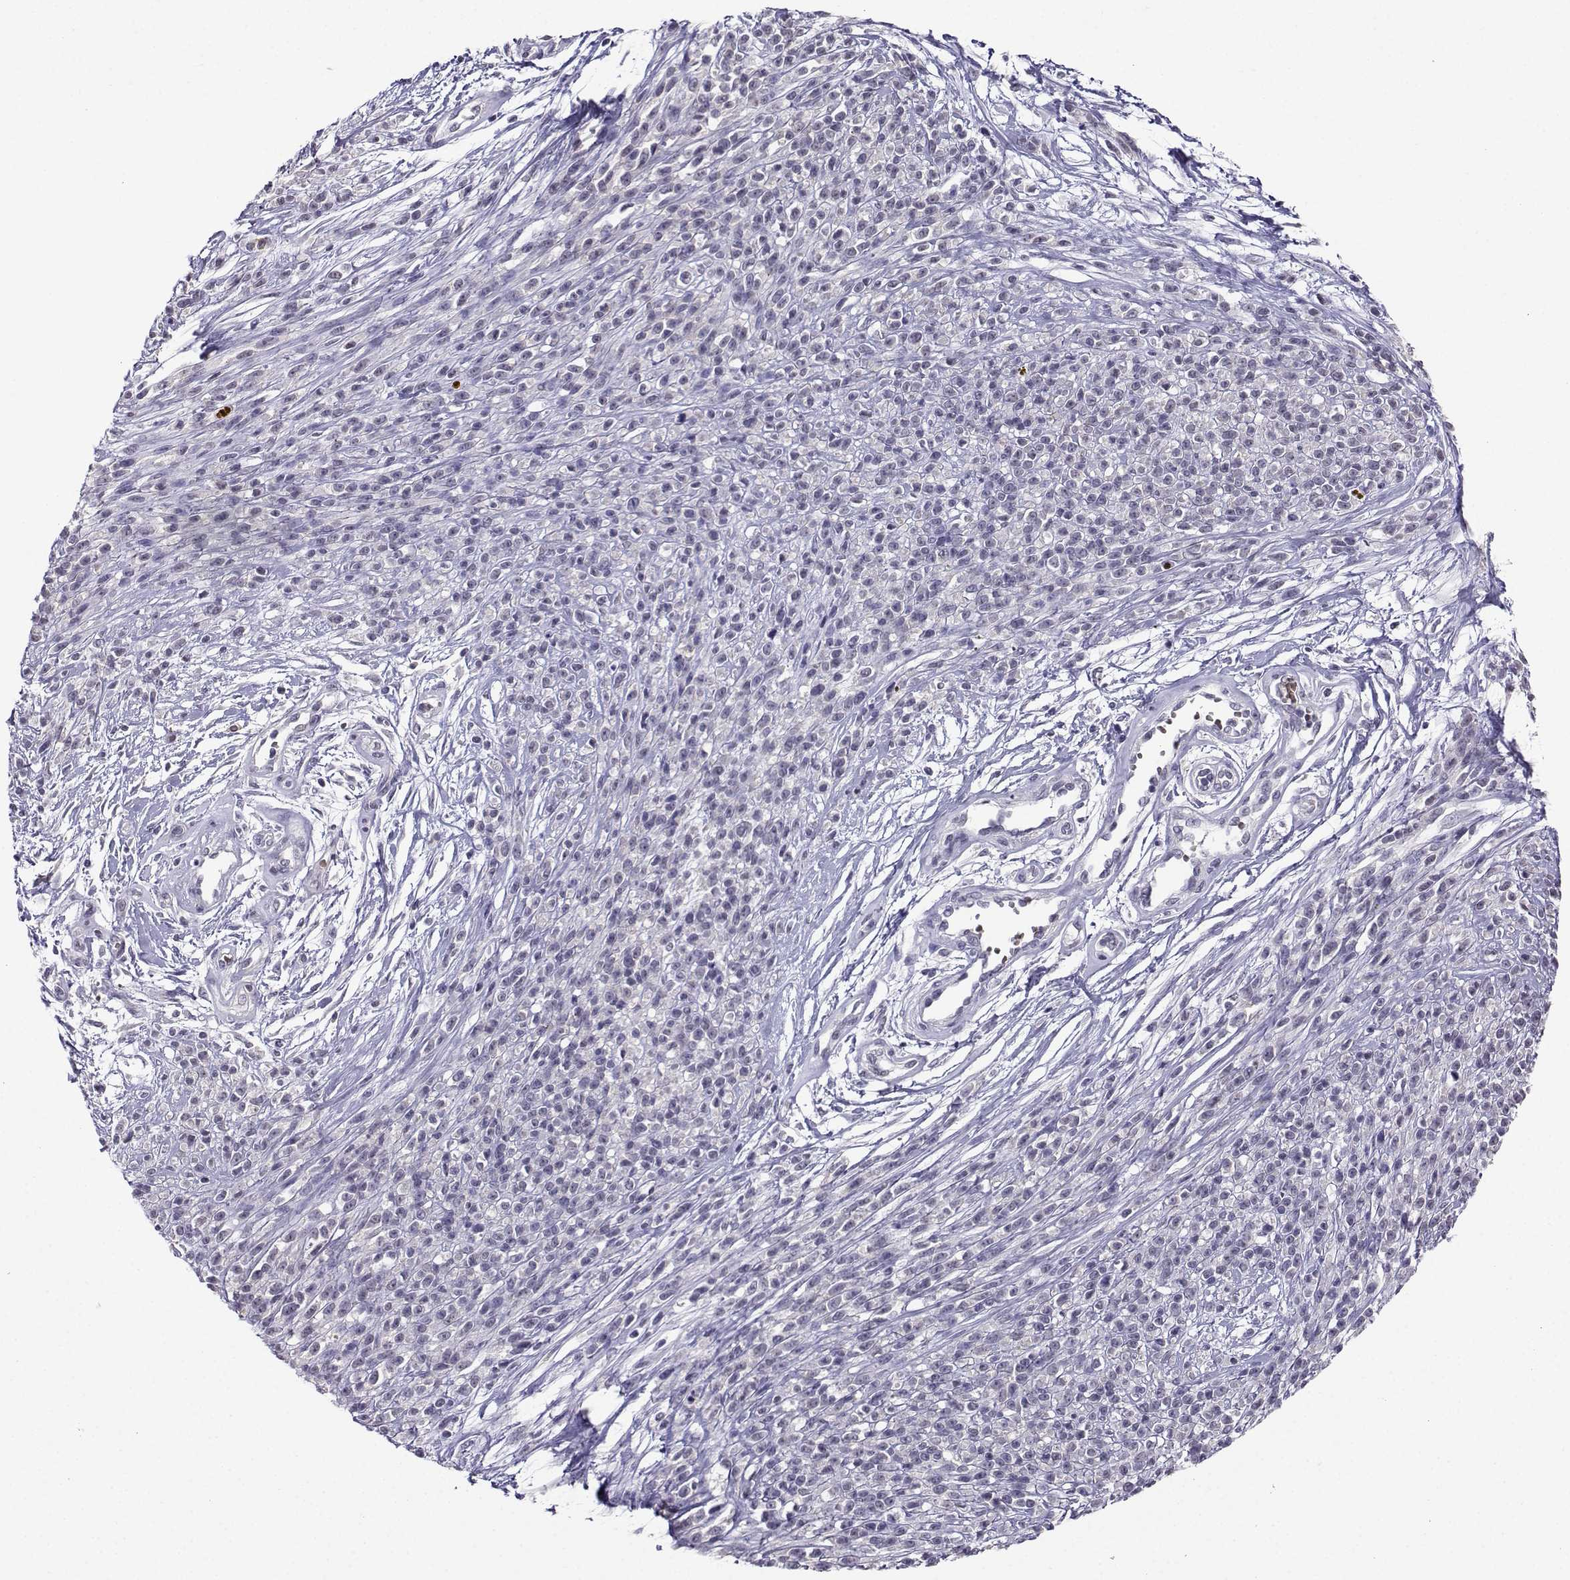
{"staining": {"intensity": "negative", "quantity": "none", "location": "none"}, "tissue": "melanoma", "cell_type": "Tumor cells", "image_type": "cancer", "snomed": [{"axis": "morphology", "description": "Malignant melanoma, NOS"}, {"axis": "topography", "description": "Skin"}, {"axis": "topography", "description": "Skin of trunk"}], "caption": "Malignant melanoma was stained to show a protein in brown. There is no significant positivity in tumor cells. (Brightfield microscopy of DAB (3,3'-diaminobenzidine) immunohistochemistry (IHC) at high magnification).", "gene": "LRFN2", "patient": {"sex": "male", "age": 74}}